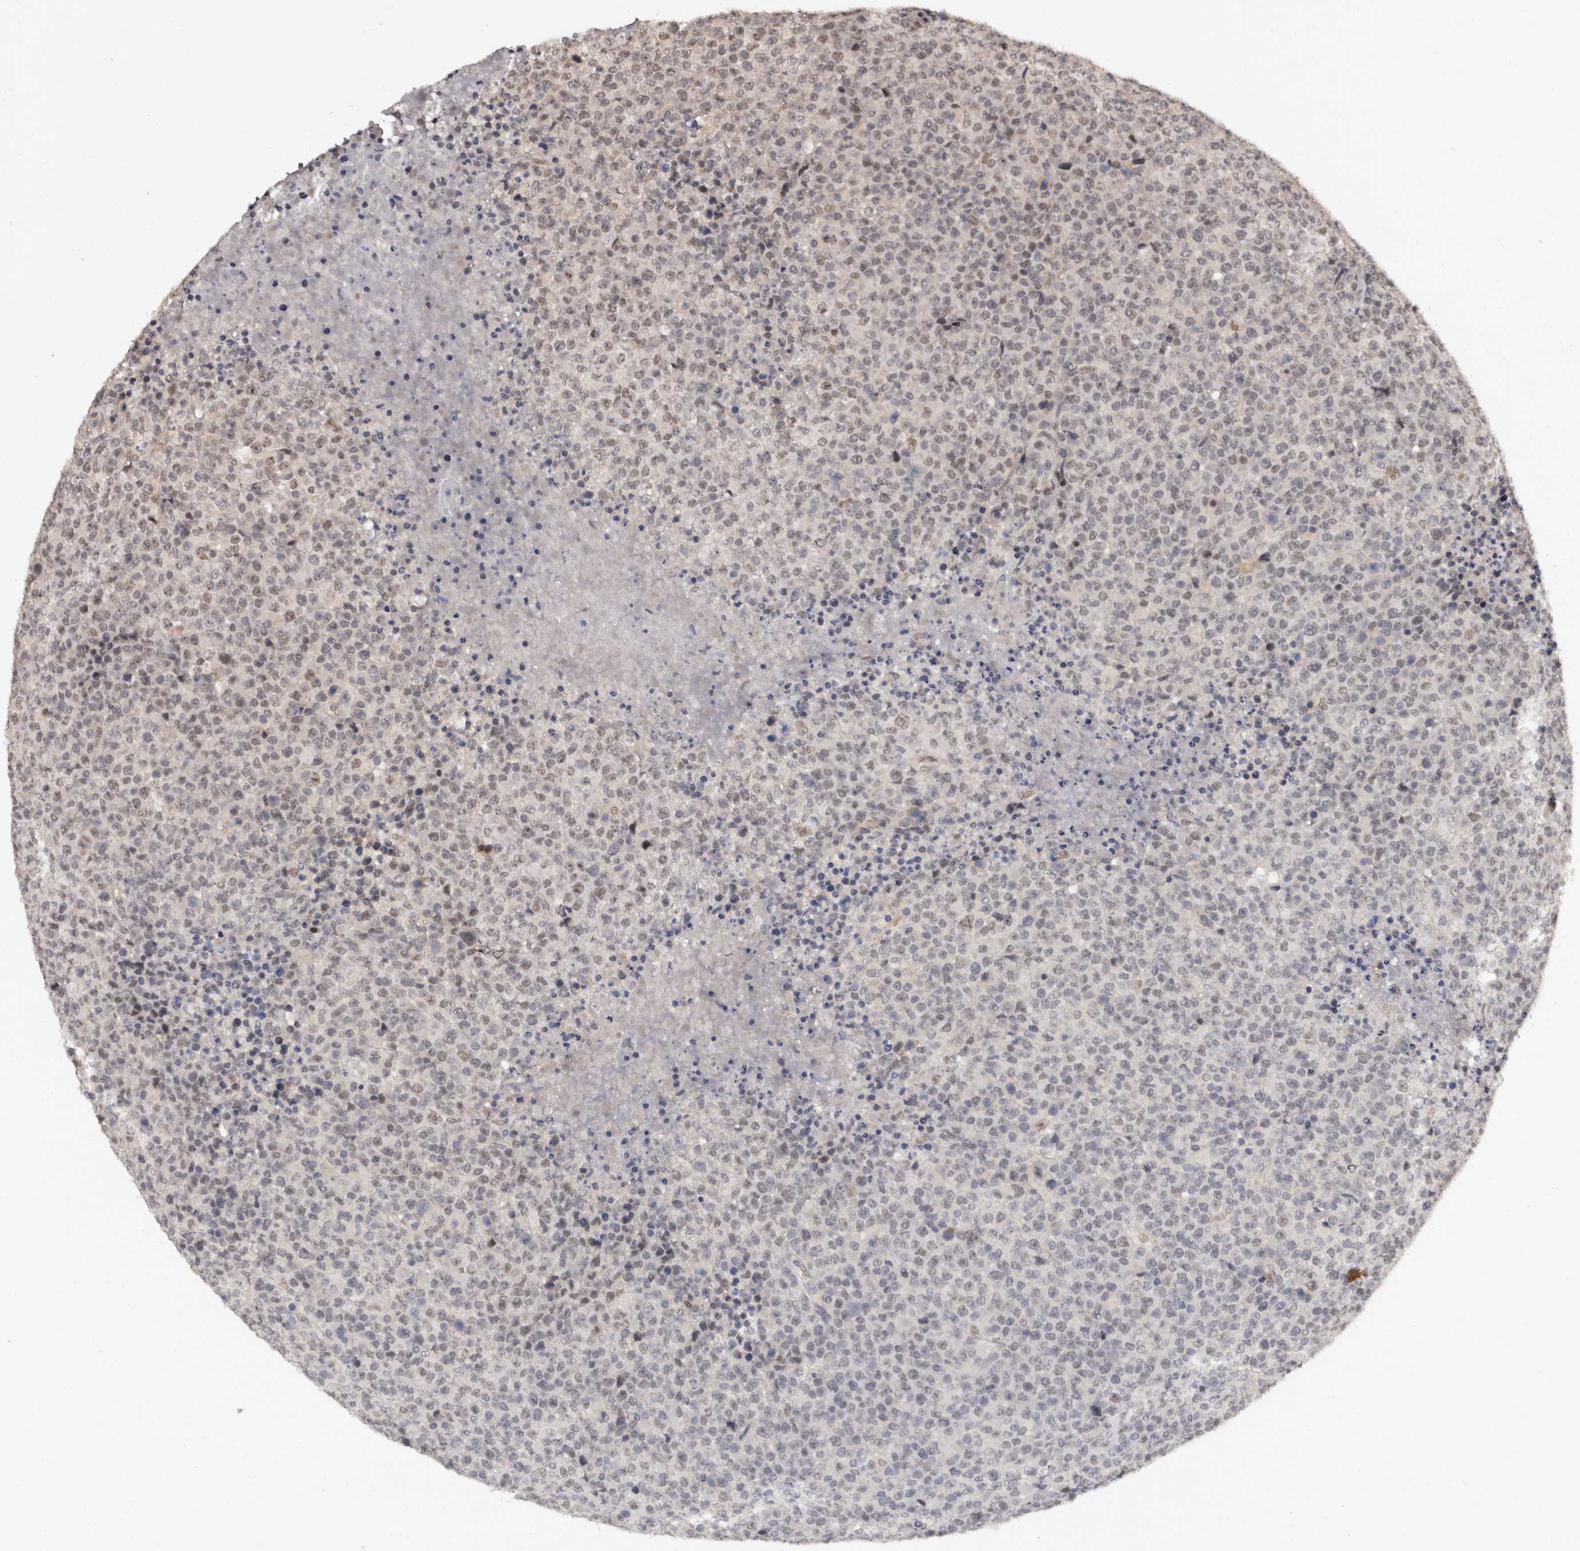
{"staining": {"intensity": "weak", "quantity": "<25%", "location": "nuclear"}, "tissue": "lymphoma", "cell_type": "Tumor cells", "image_type": "cancer", "snomed": [{"axis": "morphology", "description": "Malignant lymphoma, non-Hodgkin's type, High grade"}, {"axis": "topography", "description": "Lymph node"}], "caption": "The immunohistochemistry (IHC) image has no significant staining in tumor cells of lymphoma tissue. (DAB immunohistochemistry (IHC) visualized using brightfield microscopy, high magnification).", "gene": "TBC1D22B", "patient": {"sex": "male", "age": 13}}